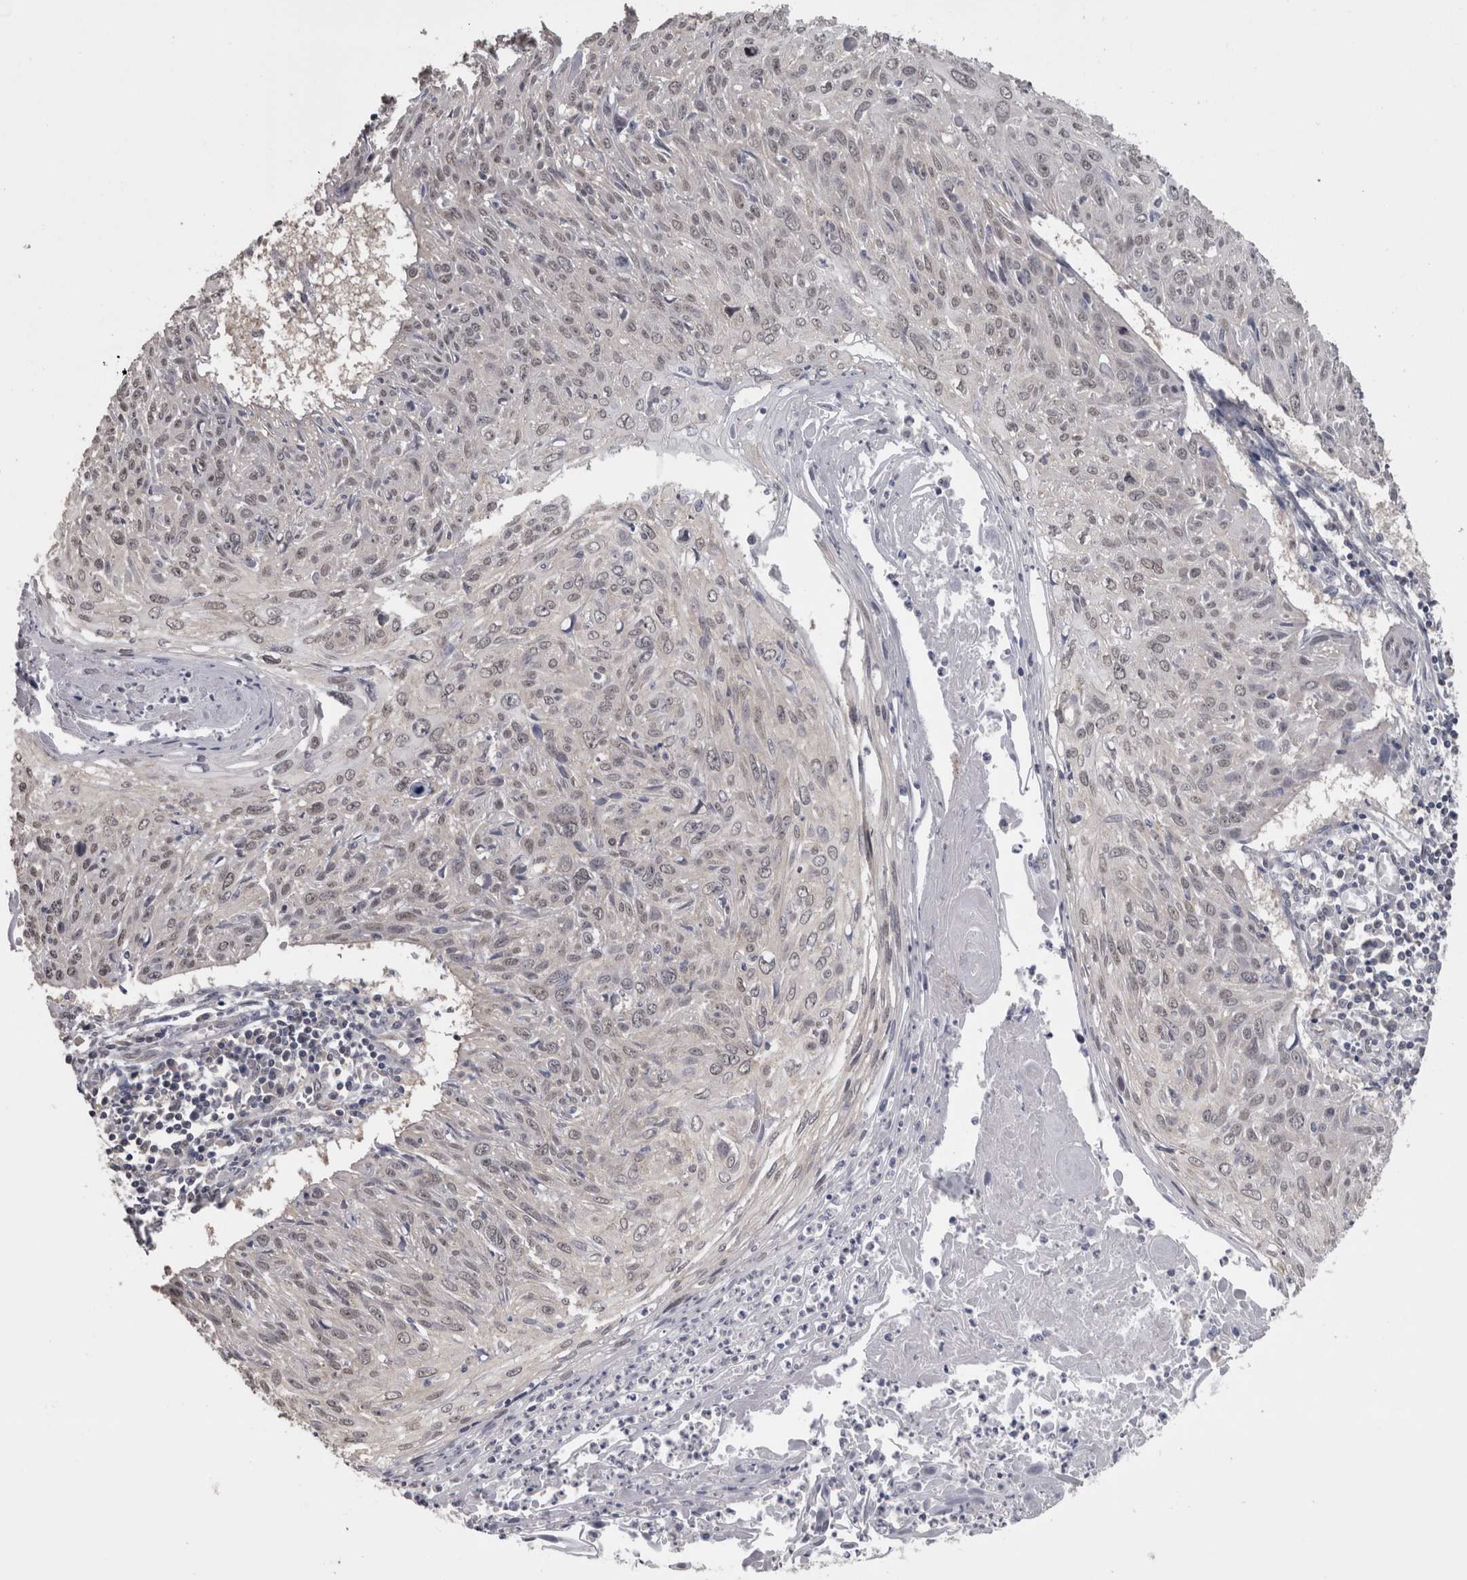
{"staining": {"intensity": "negative", "quantity": "none", "location": "none"}, "tissue": "cervical cancer", "cell_type": "Tumor cells", "image_type": "cancer", "snomed": [{"axis": "morphology", "description": "Squamous cell carcinoma, NOS"}, {"axis": "topography", "description": "Cervix"}], "caption": "IHC of human cervical cancer shows no staining in tumor cells. Nuclei are stained in blue.", "gene": "DDX6", "patient": {"sex": "female", "age": 51}}